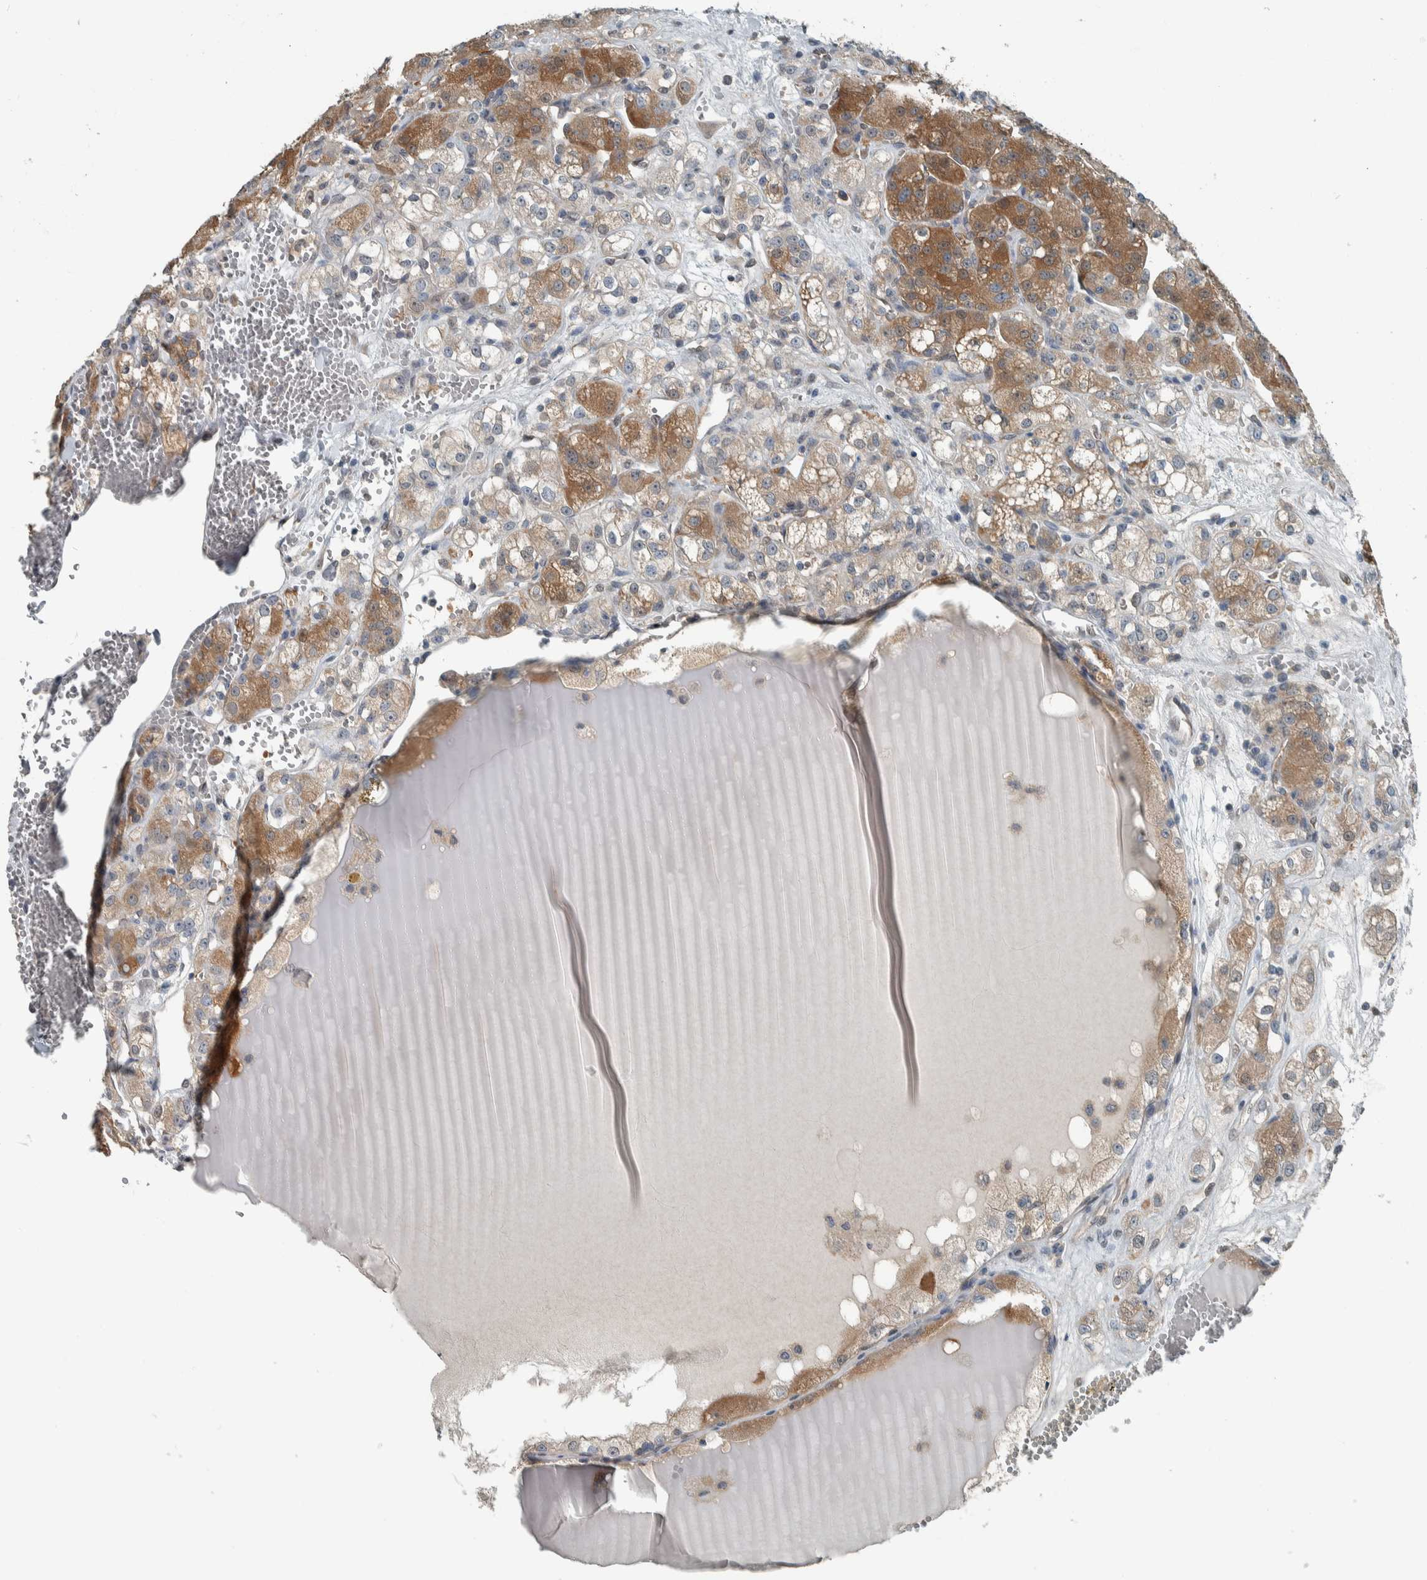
{"staining": {"intensity": "moderate", "quantity": ">75%", "location": "cytoplasmic/membranous,nuclear"}, "tissue": "renal cancer", "cell_type": "Tumor cells", "image_type": "cancer", "snomed": [{"axis": "morphology", "description": "Normal tissue, NOS"}, {"axis": "morphology", "description": "Adenocarcinoma, NOS"}, {"axis": "topography", "description": "Kidney"}], "caption": "Immunohistochemical staining of human renal adenocarcinoma demonstrates moderate cytoplasmic/membranous and nuclear protein positivity in about >75% of tumor cells.", "gene": "ALAD", "patient": {"sex": "male", "age": 61}}